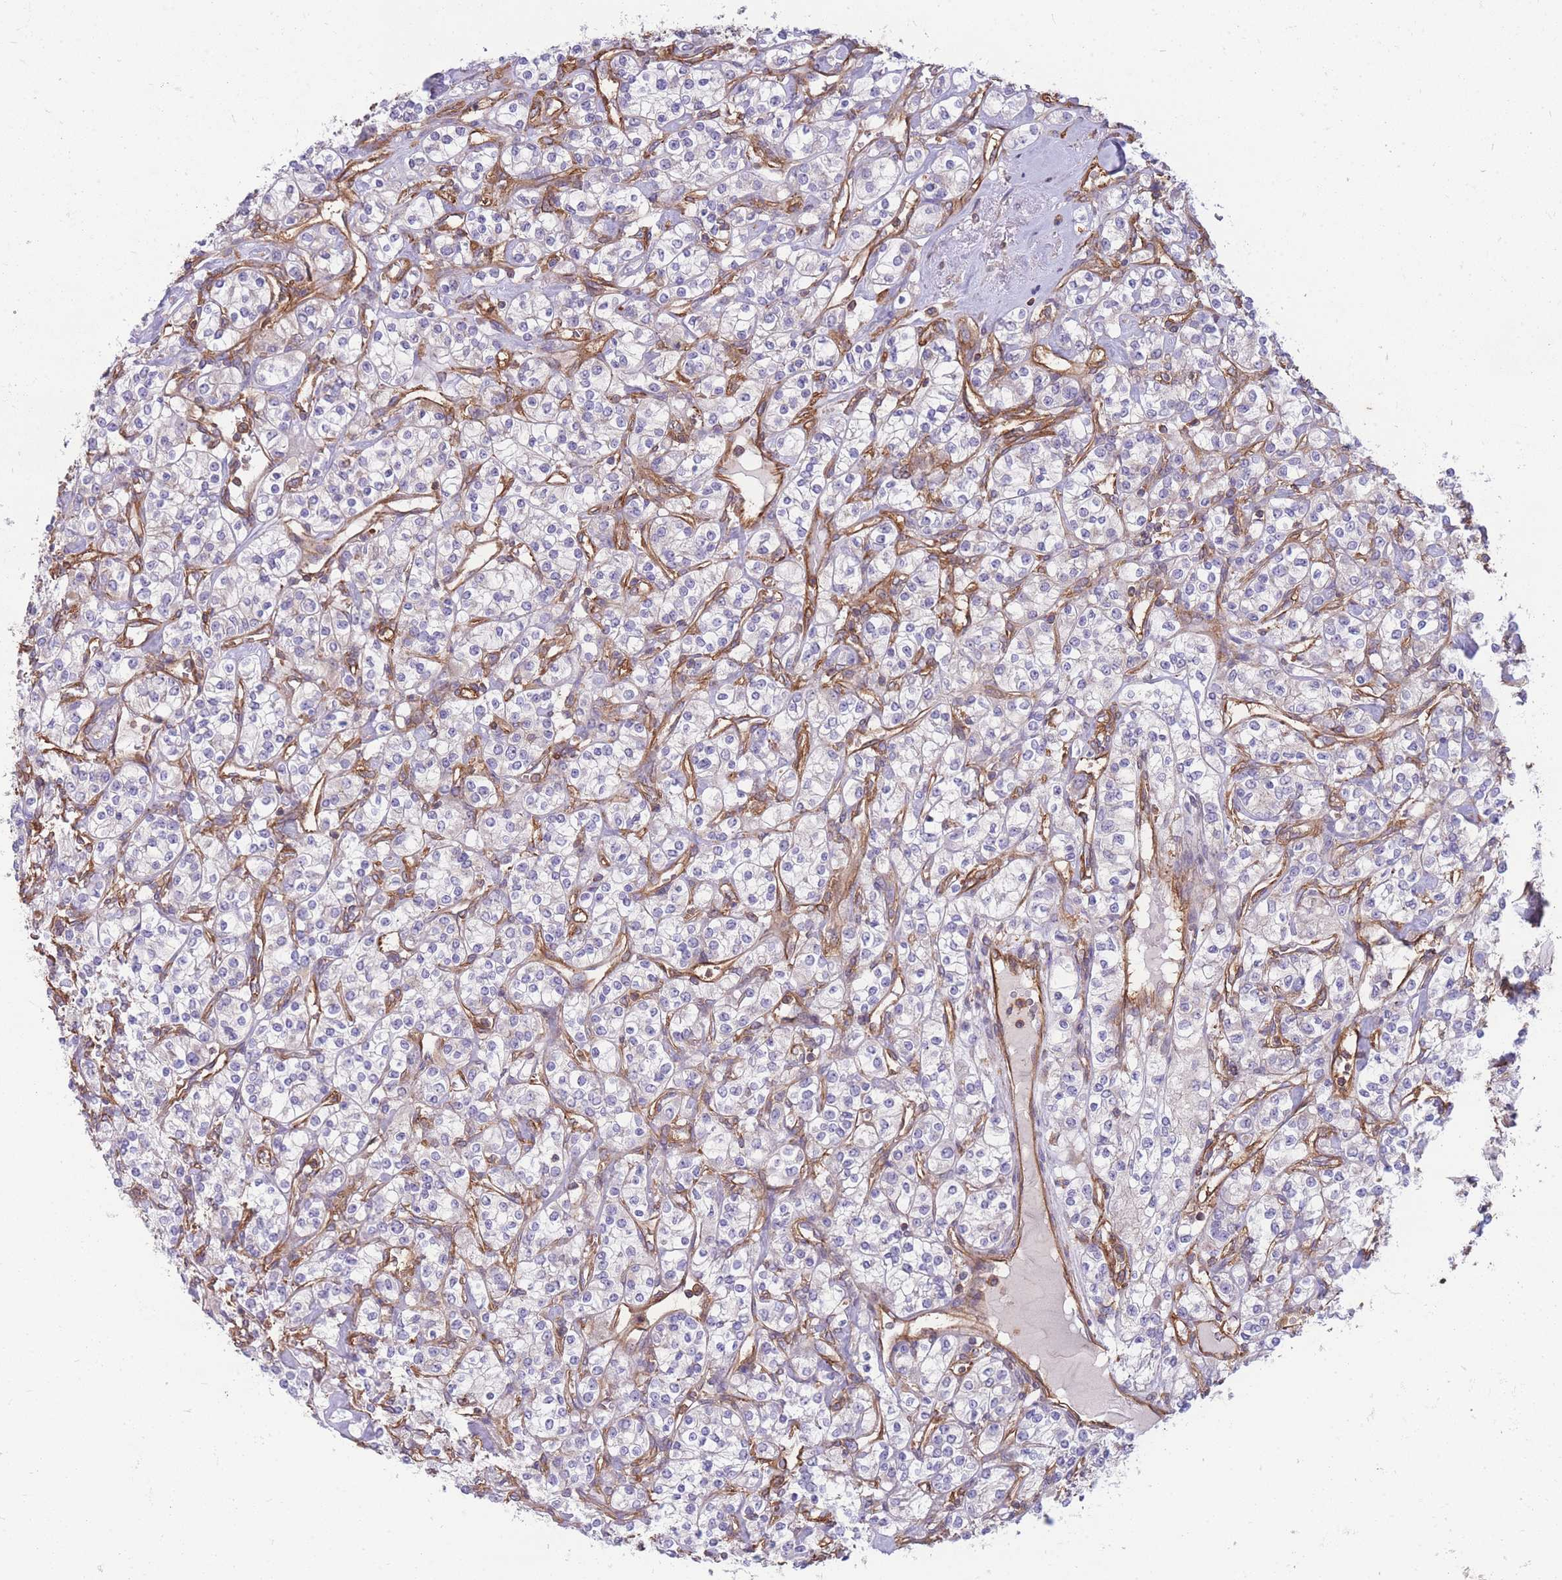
{"staining": {"intensity": "negative", "quantity": "none", "location": "none"}, "tissue": "renal cancer", "cell_type": "Tumor cells", "image_type": "cancer", "snomed": [{"axis": "morphology", "description": "Adenocarcinoma, NOS"}, {"axis": "topography", "description": "Kidney"}], "caption": "The IHC micrograph has no significant staining in tumor cells of renal cancer (adenocarcinoma) tissue. Nuclei are stained in blue.", "gene": "GGA1", "patient": {"sex": "male", "age": 77}}